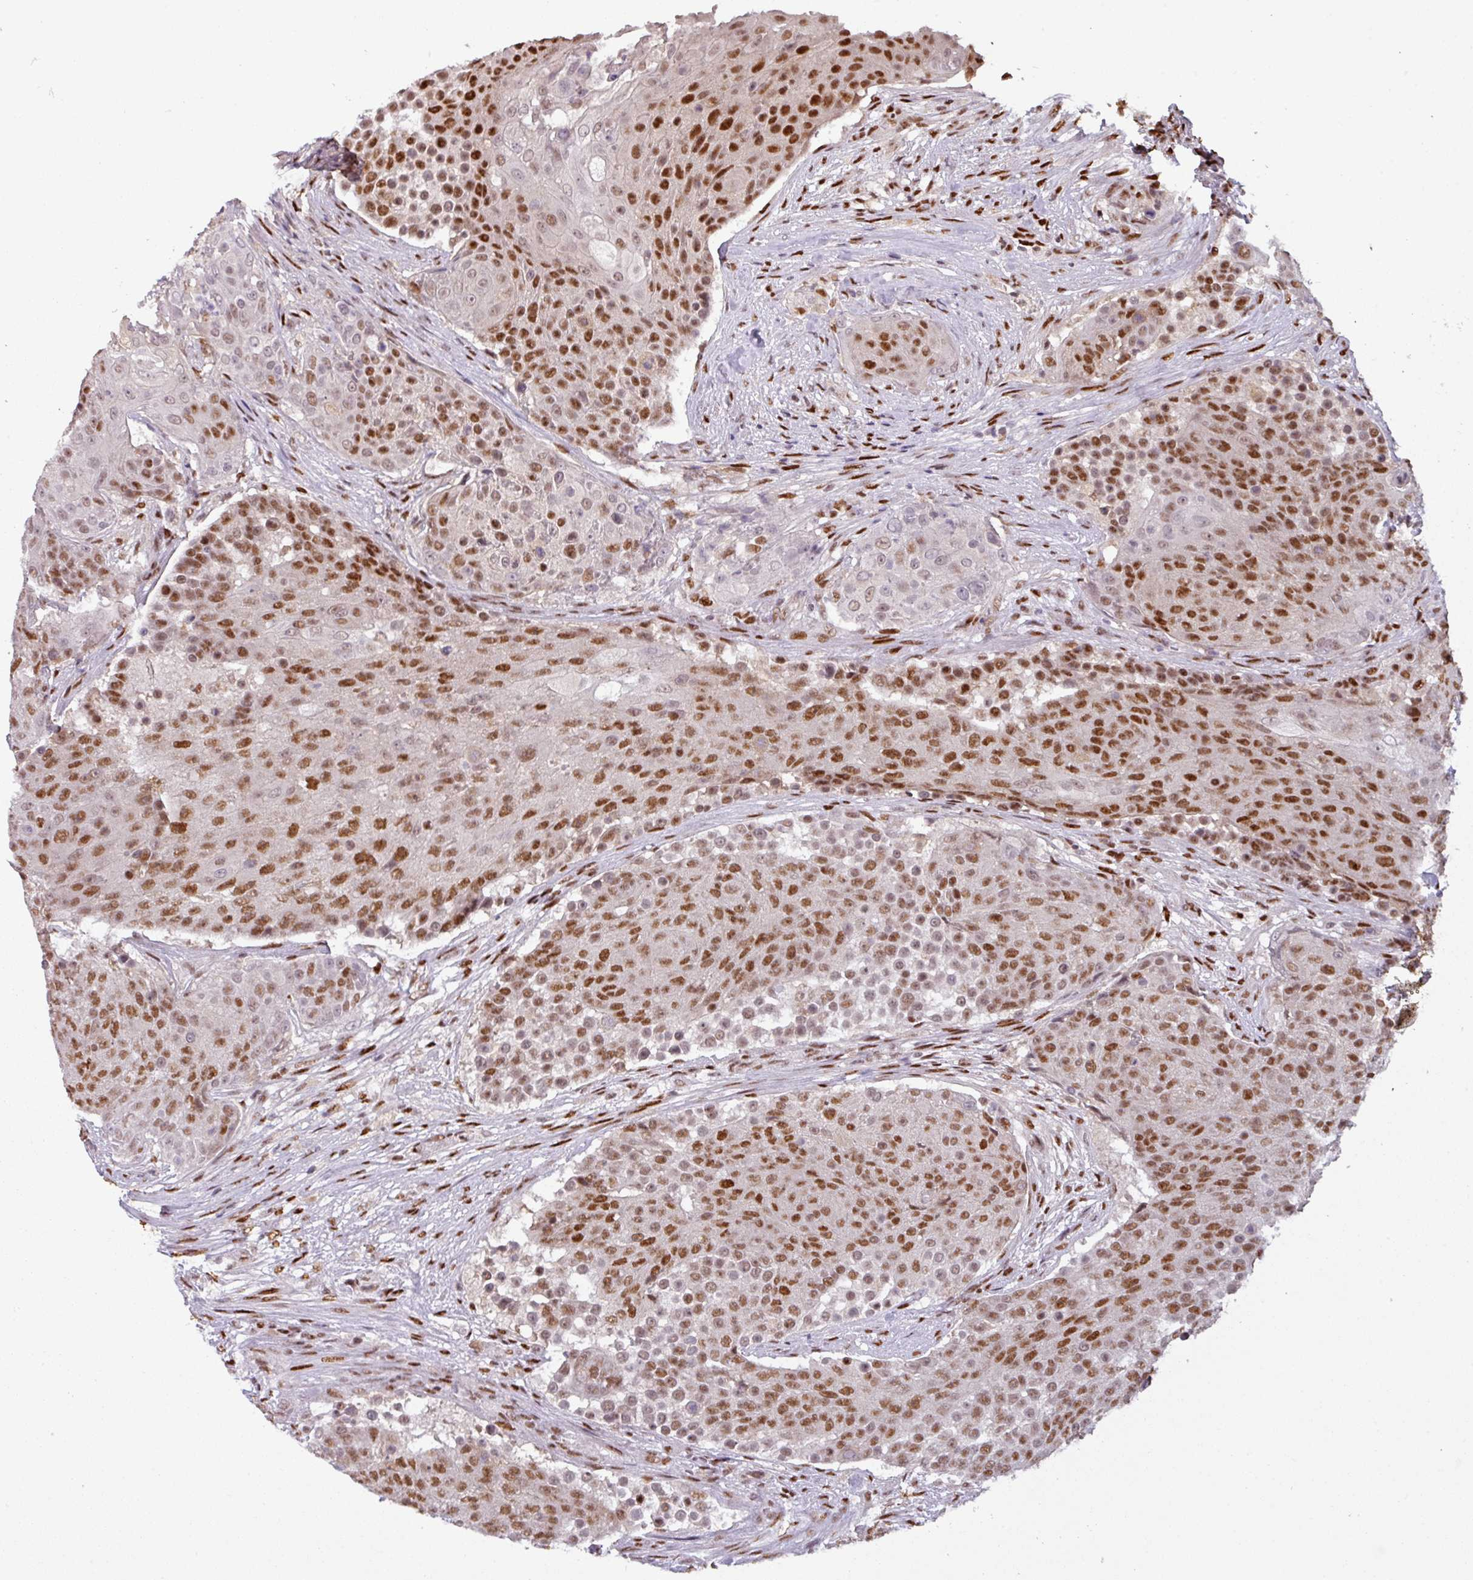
{"staining": {"intensity": "strong", "quantity": ">75%", "location": "nuclear"}, "tissue": "urothelial cancer", "cell_type": "Tumor cells", "image_type": "cancer", "snomed": [{"axis": "morphology", "description": "Urothelial carcinoma, High grade"}, {"axis": "topography", "description": "Urinary bladder"}], "caption": "Urothelial cancer stained with a brown dye demonstrates strong nuclear positive staining in about >75% of tumor cells.", "gene": "IRF2BPL", "patient": {"sex": "female", "age": 63}}